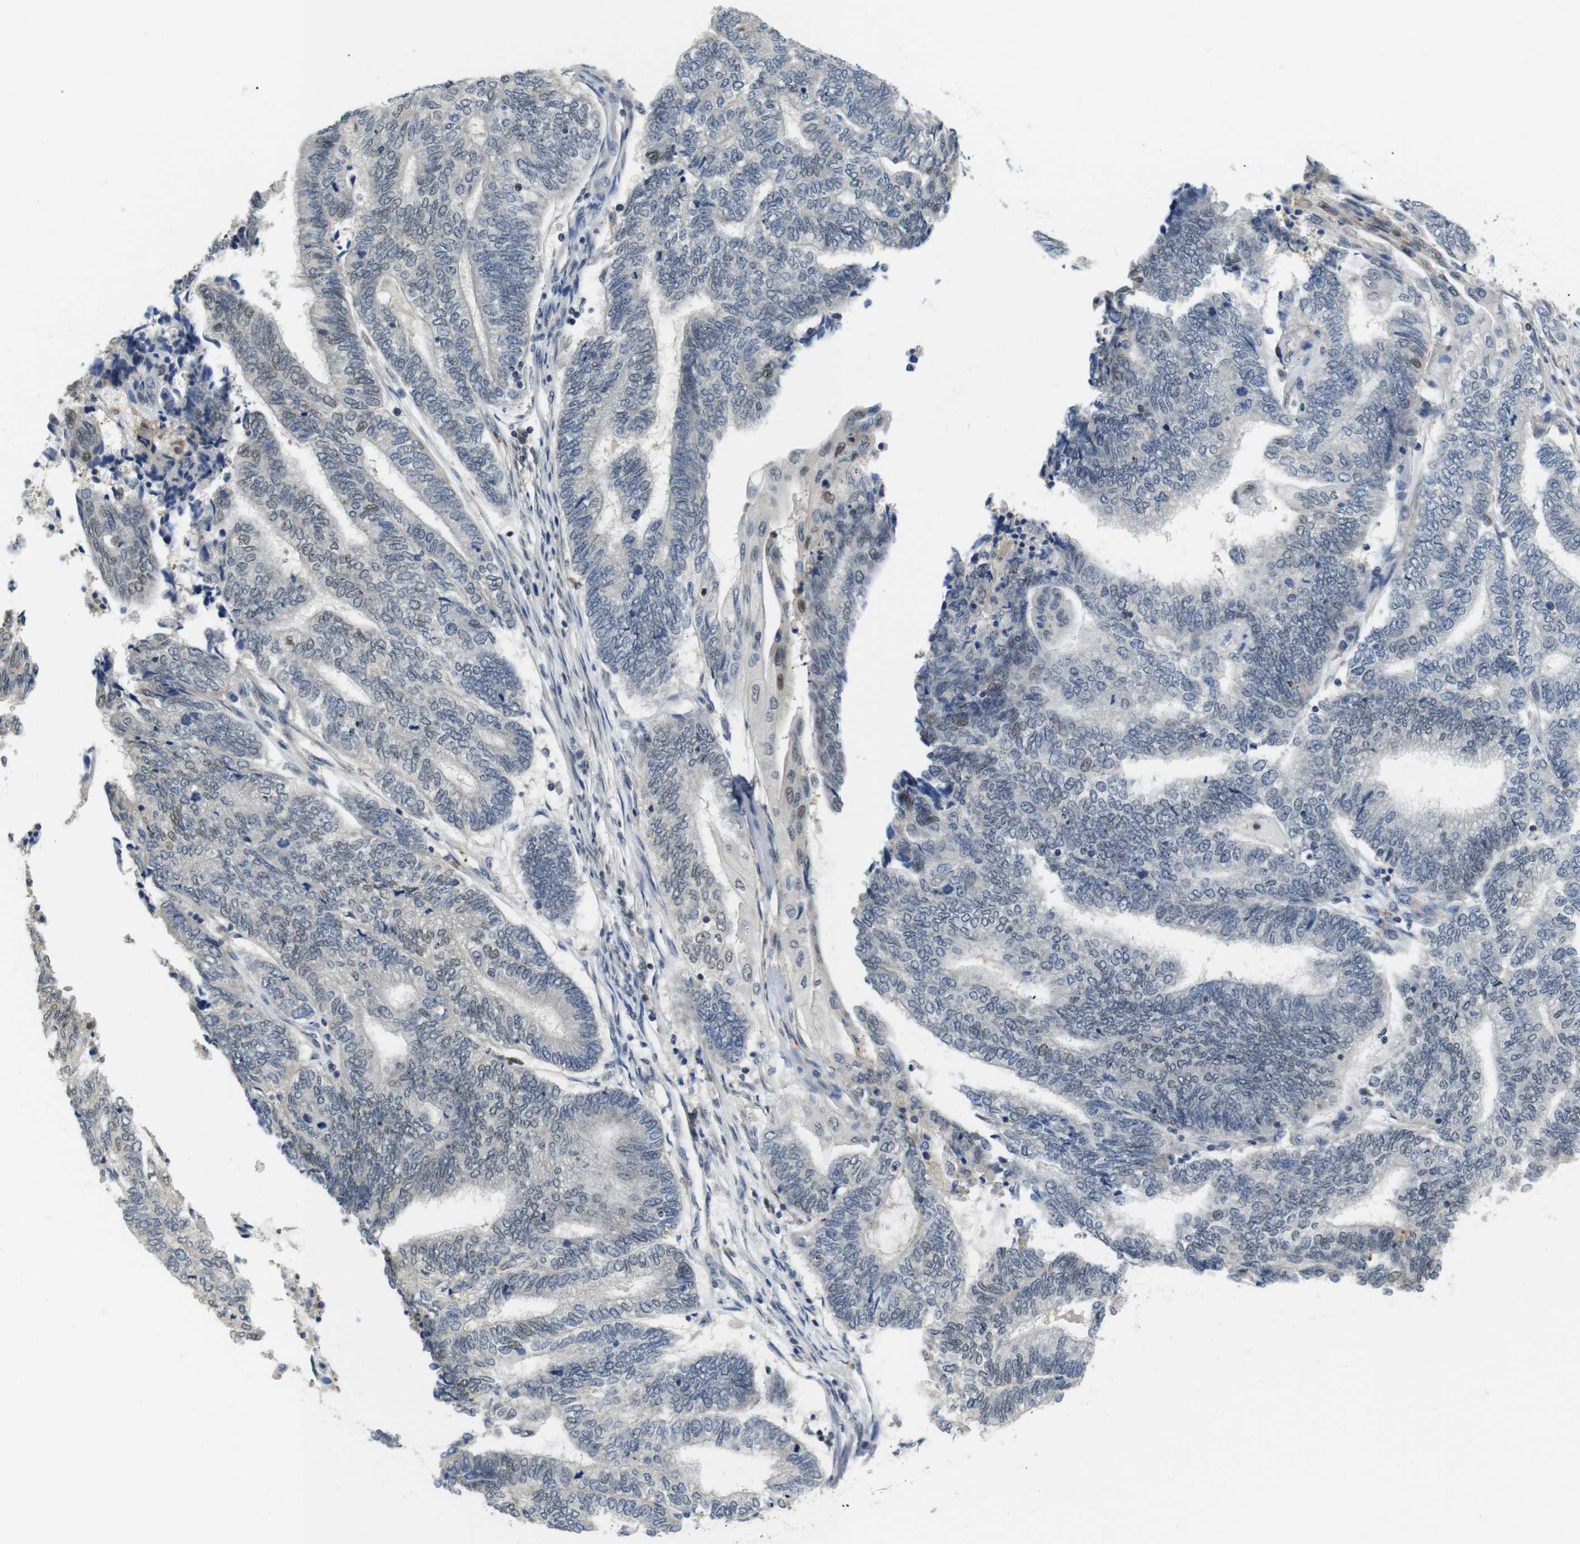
{"staining": {"intensity": "weak", "quantity": "<25%", "location": "nuclear"}, "tissue": "endometrial cancer", "cell_type": "Tumor cells", "image_type": "cancer", "snomed": [{"axis": "morphology", "description": "Adenocarcinoma, NOS"}, {"axis": "topography", "description": "Uterus"}, {"axis": "topography", "description": "Endometrium"}], "caption": "An image of human endometrial cancer (adenocarcinoma) is negative for staining in tumor cells.", "gene": "FNTA", "patient": {"sex": "female", "age": 70}}